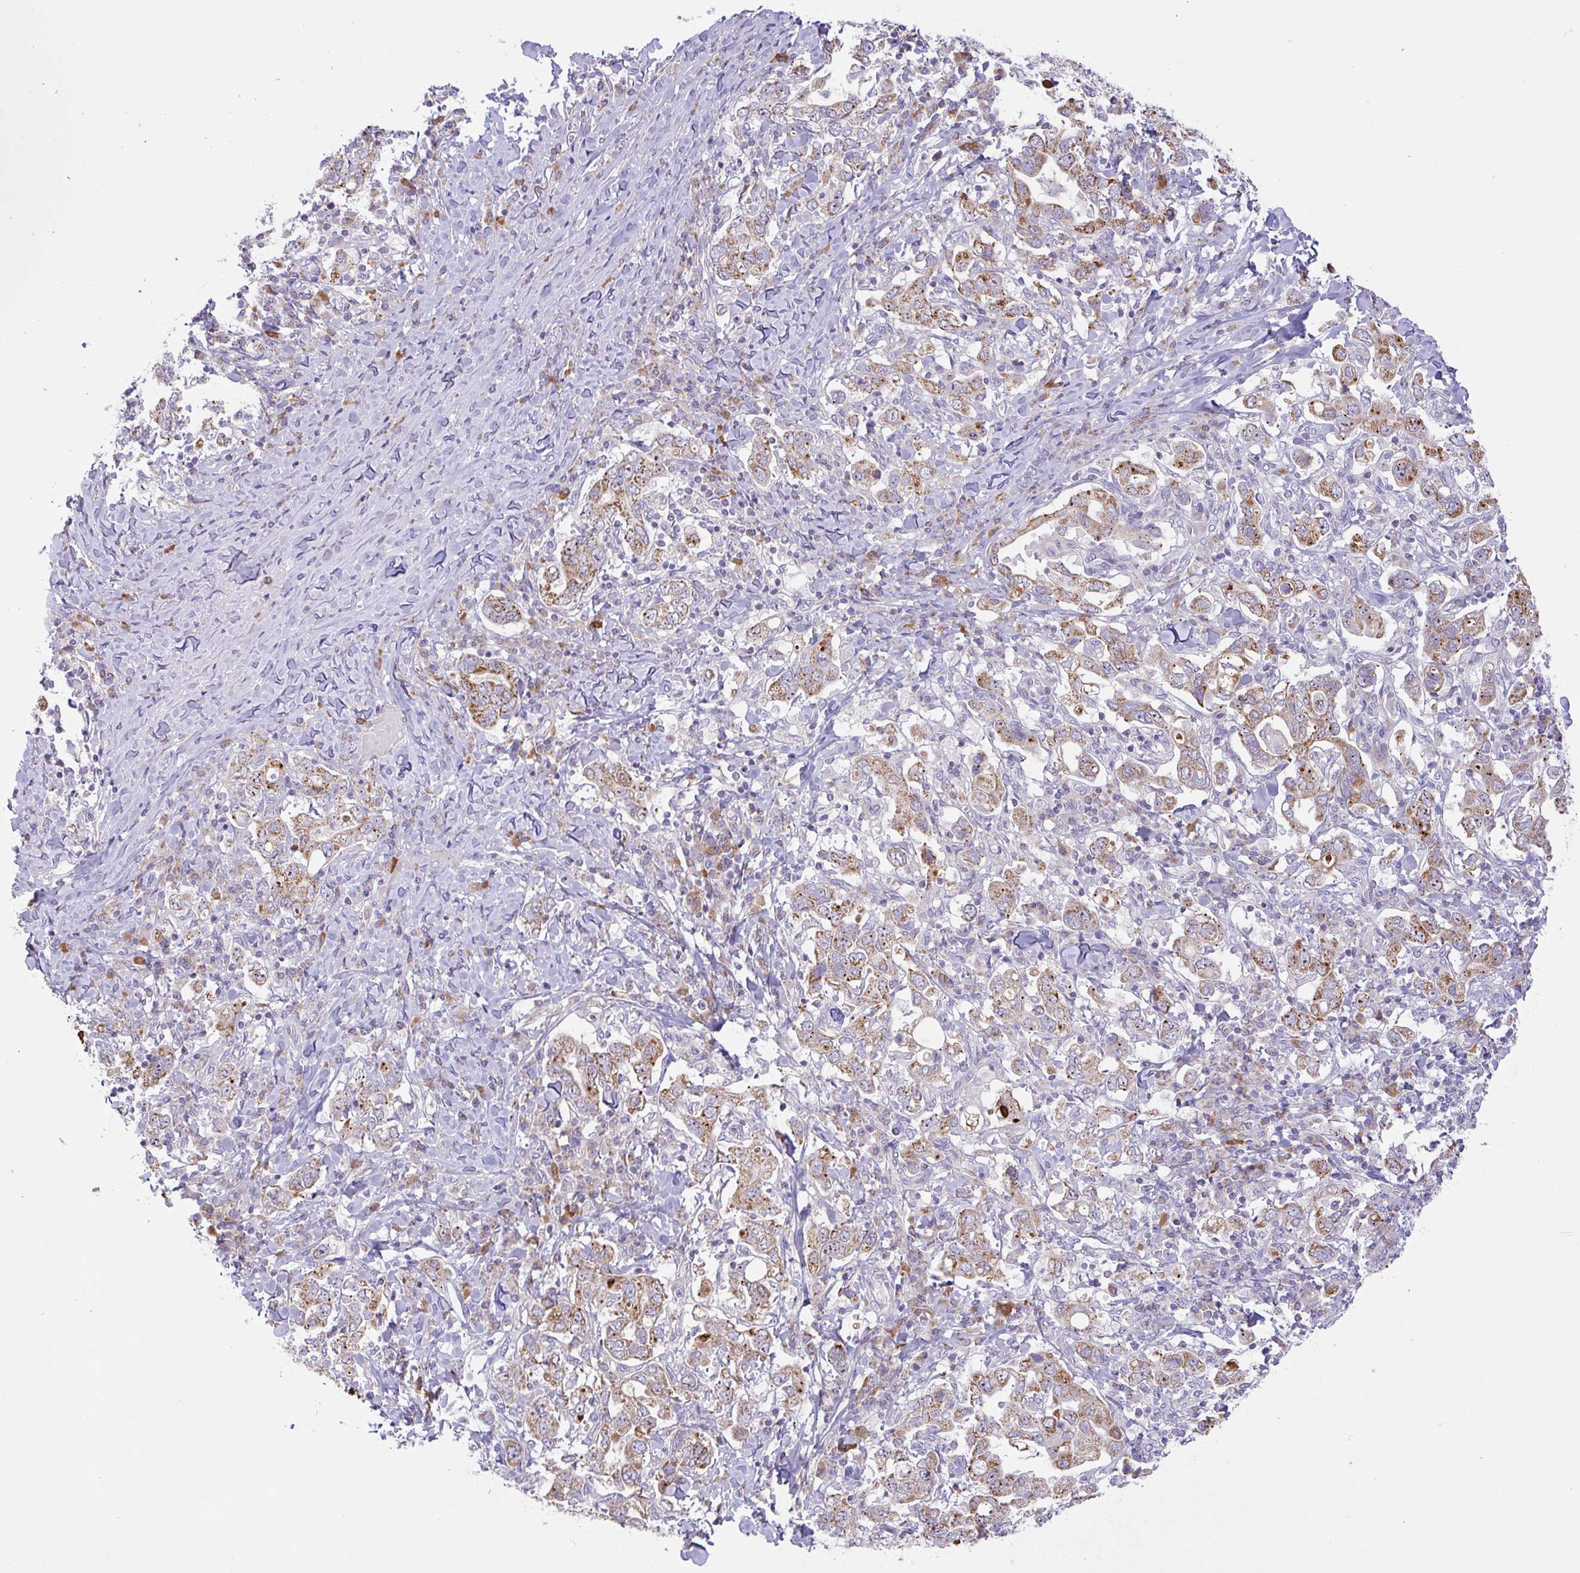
{"staining": {"intensity": "moderate", "quantity": ">75%", "location": "cytoplasmic/membranous"}, "tissue": "stomach cancer", "cell_type": "Tumor cells", "image_type": "cancer", "snomed": [{"axis": "morphology", "description": "Adenocarcinoma, NOS"}, {"axis": "topography", "description": "Stomach, upper"}], "caption": "A brown stain shows moderate cytoplasmic/membranous positivity of a protein in human stomach cancer tumor cells.", "gene": "CHDH", "patient": {"sex": "male", "age": 62}}